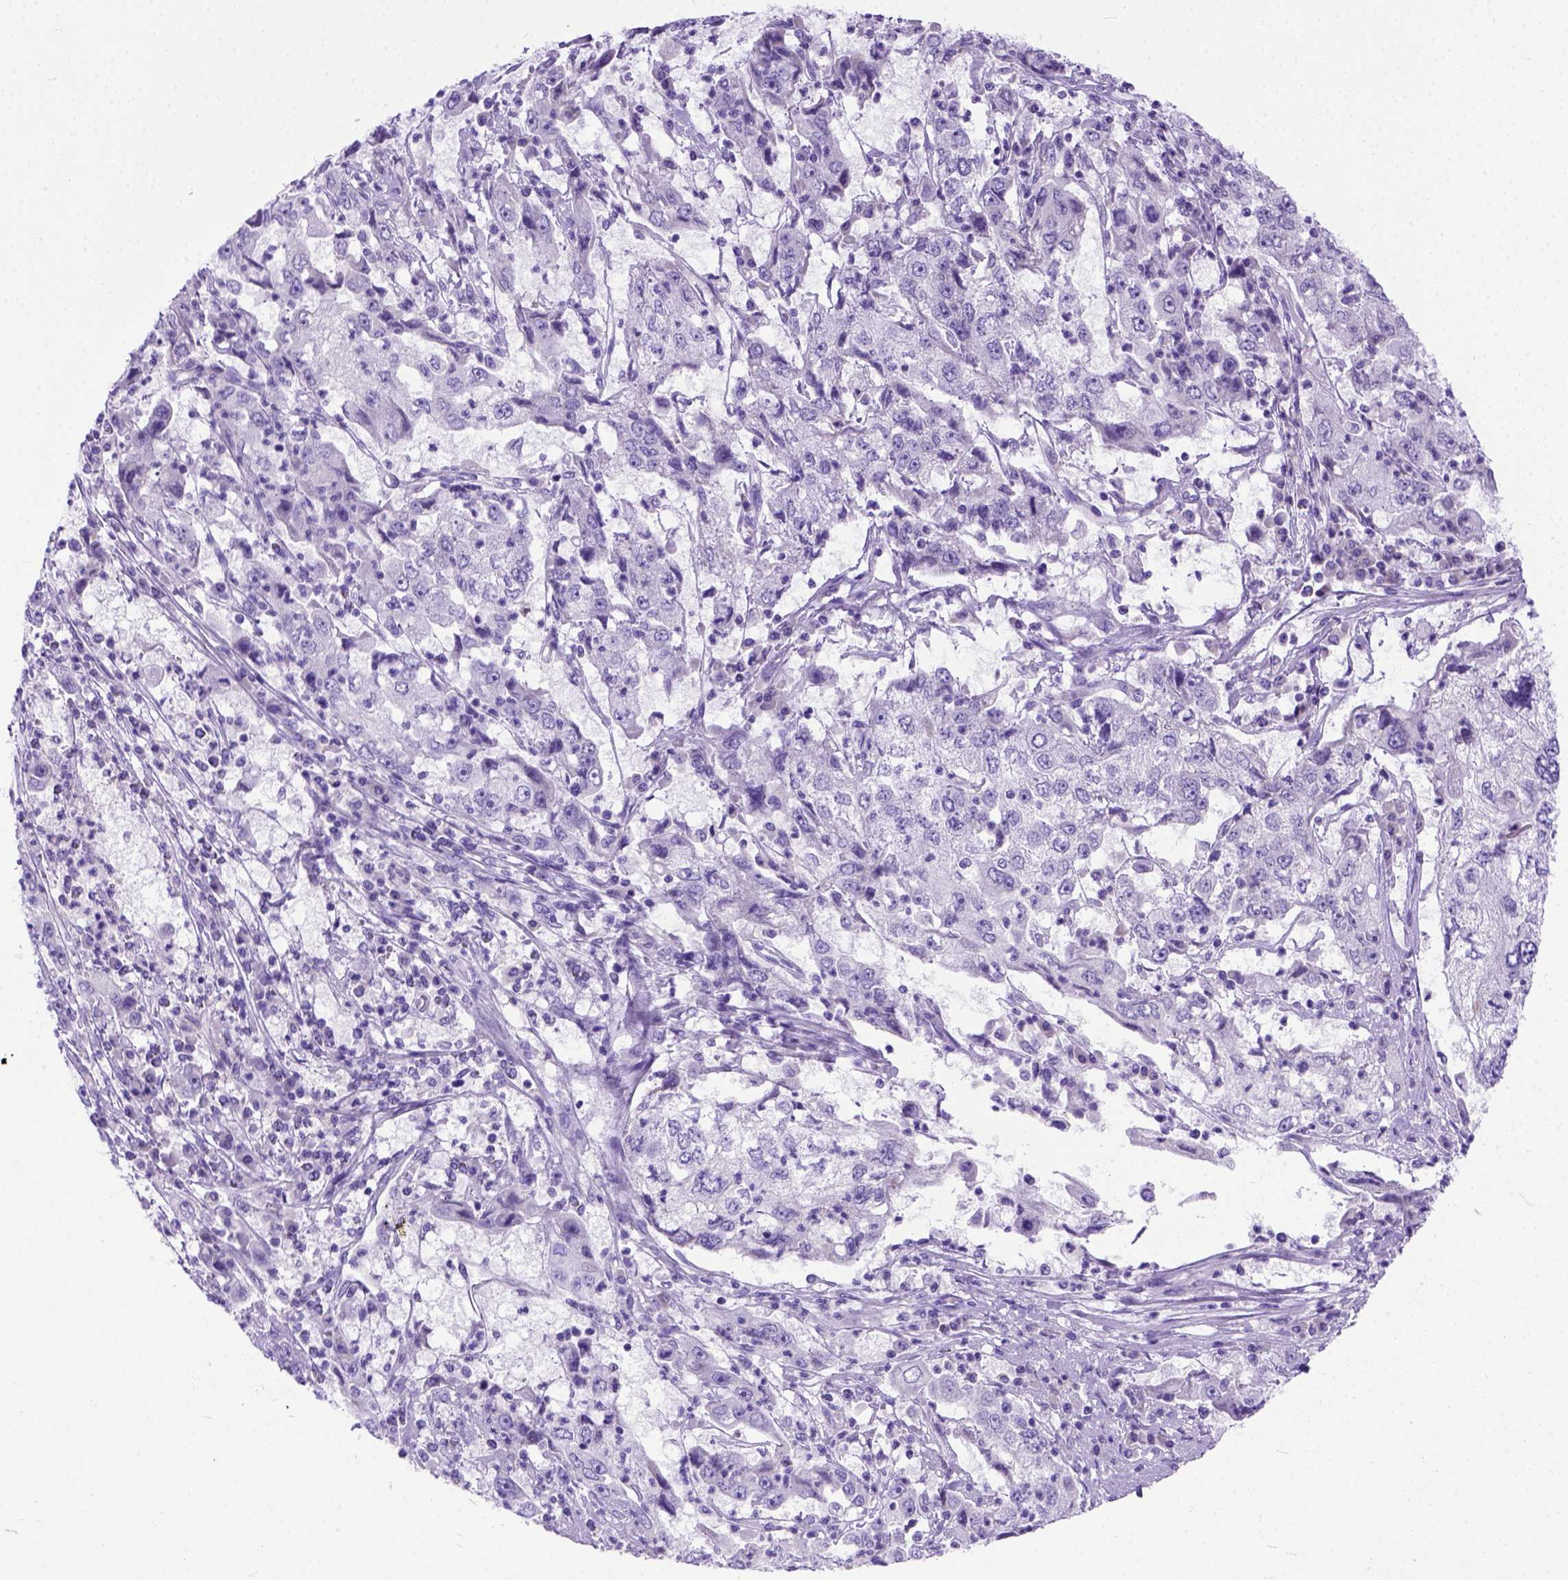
{"staining": {"intensity": "negative", "quantity": "none", "location": "none"}, "tissue": "cervical cancer", "cell_type": "Tumor cells", "image_type": "cancer", "snomed": [{"axis": "morphology", "description": "Squamous cell carcinoma, NOS"}, {"axis": "topography", "description": "Cervix"}], "caption": "Immunohistochemical staining of human cervical cancer (squamous cell carcinoma) displays no significant positivity in tumor cells.", "gene": "ODAD3", "patient": {"sex": "female", "age": 36}}